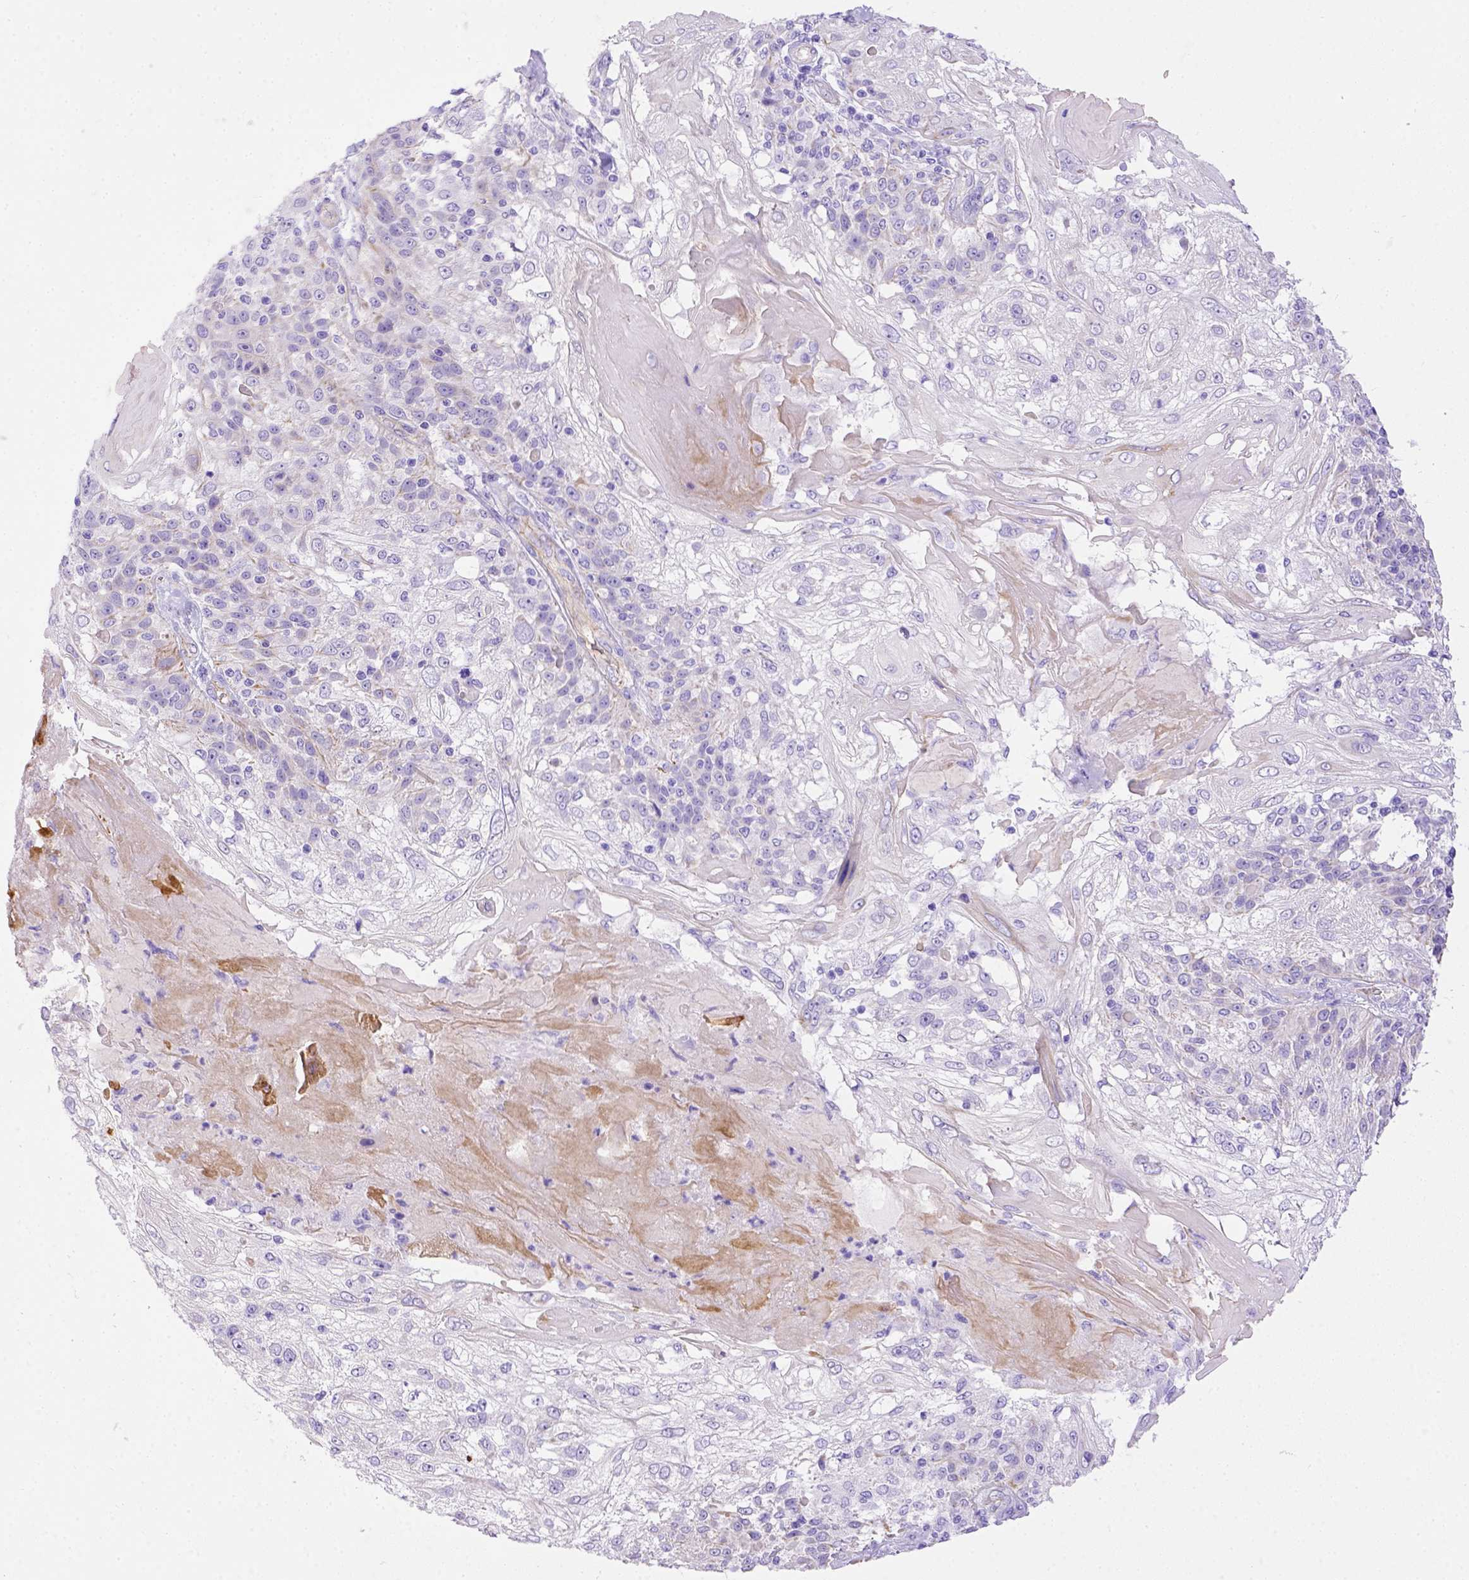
{"staining": {"intensity": "negative", "quantity": "none", "location": "none"}, "tissue": "skin cancer", "cell_type": "Tumor cells", "image_type": "cancer", "snomed": [{"axis": "morphology", "description": "Normal tissue, NOS"}, {"axis": "morphology", "description": "Squamous cell carcinoma, NOS"}, {"axis": "topography", "description": "Skin"}], "caption": "Immunohistochemical staining of skin squamous cell carcinoma exhibits no significant positivity in tumor cells.", "gene": "LRRC18", "patient": {"sex": "female", "age": 83}}